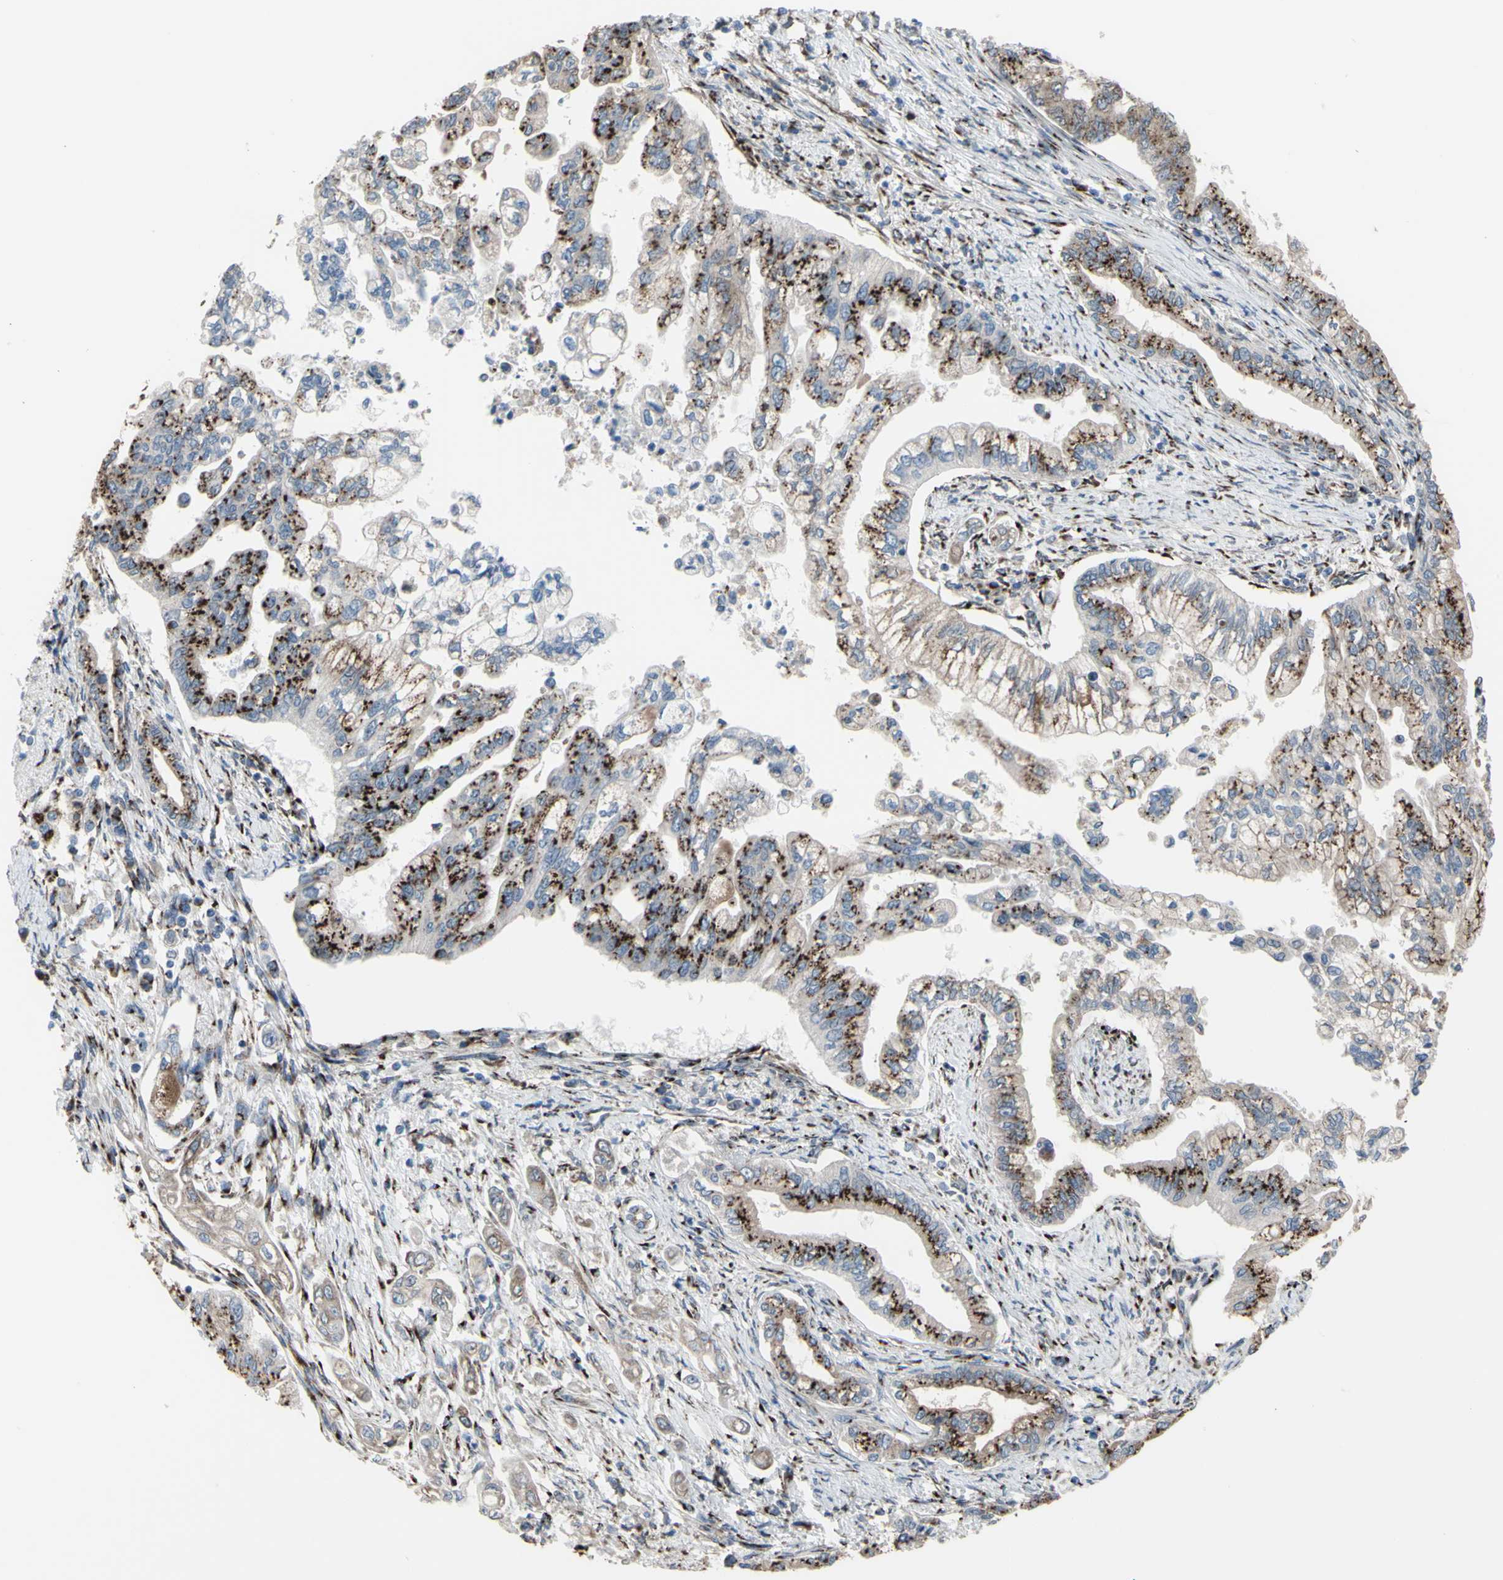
{"staining": {"intensity": "strong", "quantity": ">75%", "location": "cytoplasmic/membranous"}, "tissue": "pancreatic cancer", "cell_type": "Tumor cells", "image_type": "cancer", "snomed": [{"axis": "morphology", "description": "Normal tissue, NOS"}, {"axis": "topography", "description": "Pancreas"}], "caption": "IHC micrograph of neoplastic tissue: human pancreatic cancer stained using IHC exhibits high levels of strong protein expression localized specifically in the cytoplasmic/membranous of tumor cells, appearing as a cytoplasmic/membranous brown color.", "gene": "GLG1", "patient": {"sex": "male", "age": 42}}